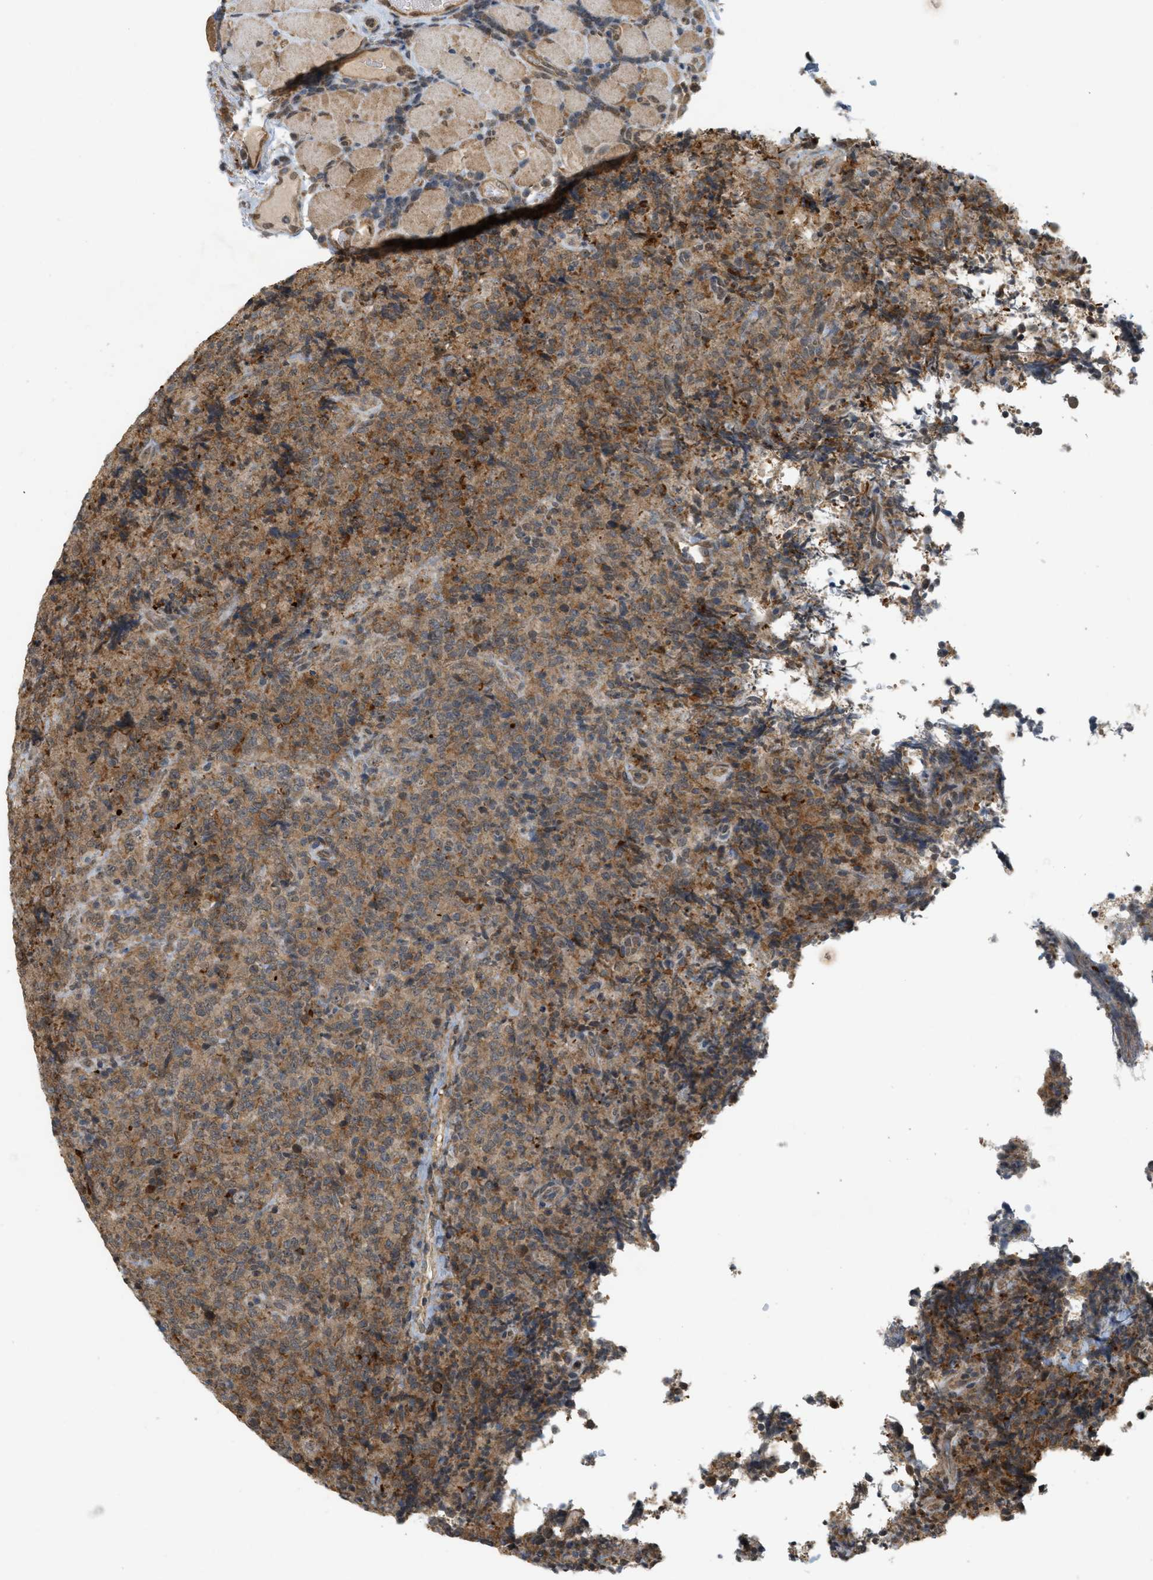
{"staining": {"intensity": "weak", "quantity": "25%-75%", "location": "cytoplasmic/membranous"}, "tissue": "lymphoma", "cell_type": "Tumor cells", "image_type": "cancer", "snomed": [{"axis": "morphology", "description": "Malignant lymphoma, non-Hodgkin's type, High grade"}, {"axis": "topography", "description": "Tonsil"}], "caption": "Immunohistochemistry (IHC) micrograph of malignant lymphoma, non-Hodgkin's type (high-grade) stained for a protein (brown), which reveals low levels of weak cytoplasmic/membranous expression in approximately 25%-75% of tumor cells.", "gene": "PRKD1", "patient": {"sex": "female", "age": 36}}